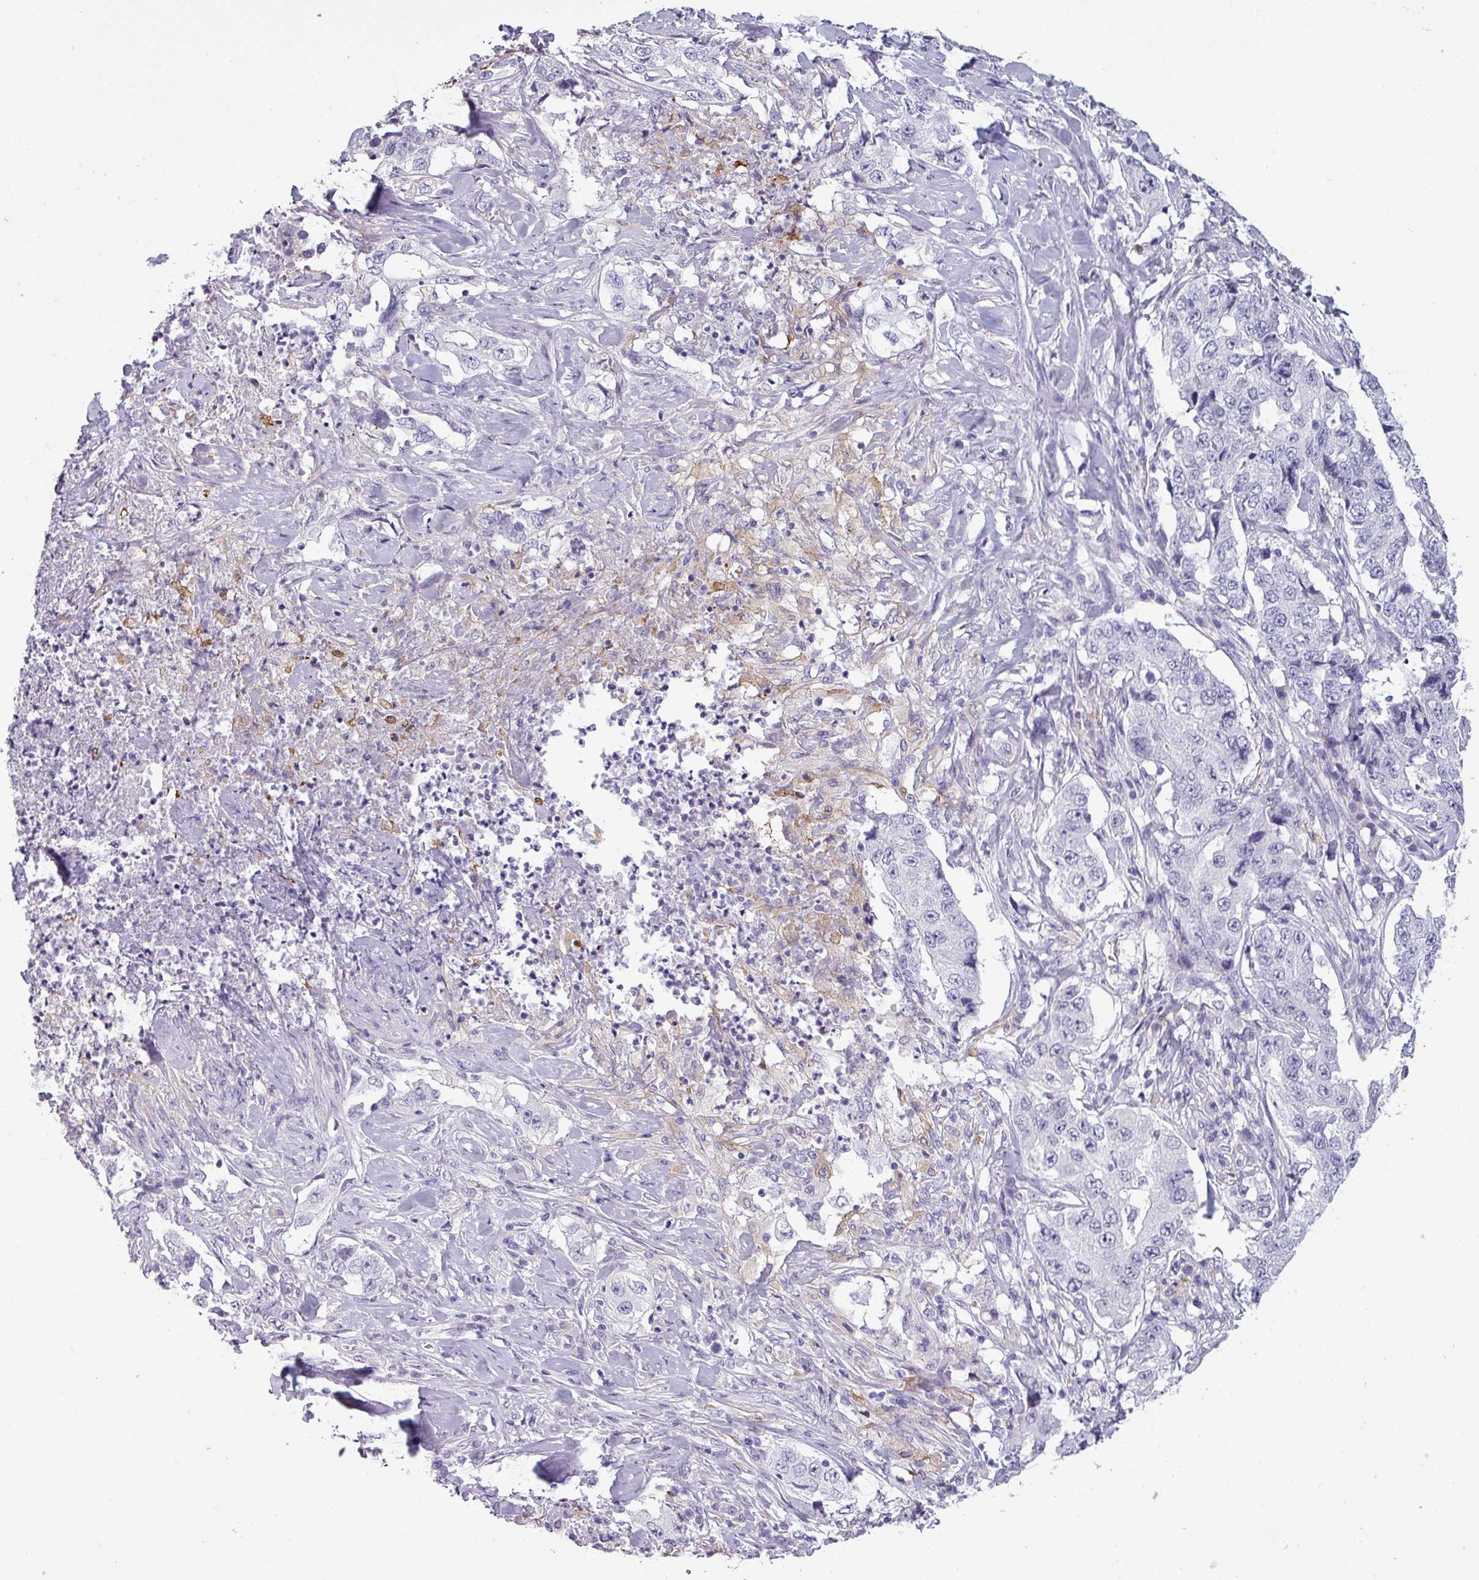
{"staining": {"intensity": "negative", "quantity": "none", "location": "none"}, "tissue": "lung cancer", "cell_type": "Tumor cells", "image_type": "cancer", "snomed": [{"axis": "morphology", "description": "Adenocarcinoma, NOS"}, {"axis": "topography", "description": "Lung"}], "caption": "Histopathology image shows no significant protein positivity in tumor cells of lung cancer (adenocarcinoma). The staining is performed using DAB (3,3'-diaminobenzidine) brown chromogen with nuclei counter-stained in using hematoxylin.", "gene": "SLC26A9", "patient": {"sex": "female", "age": 51}}